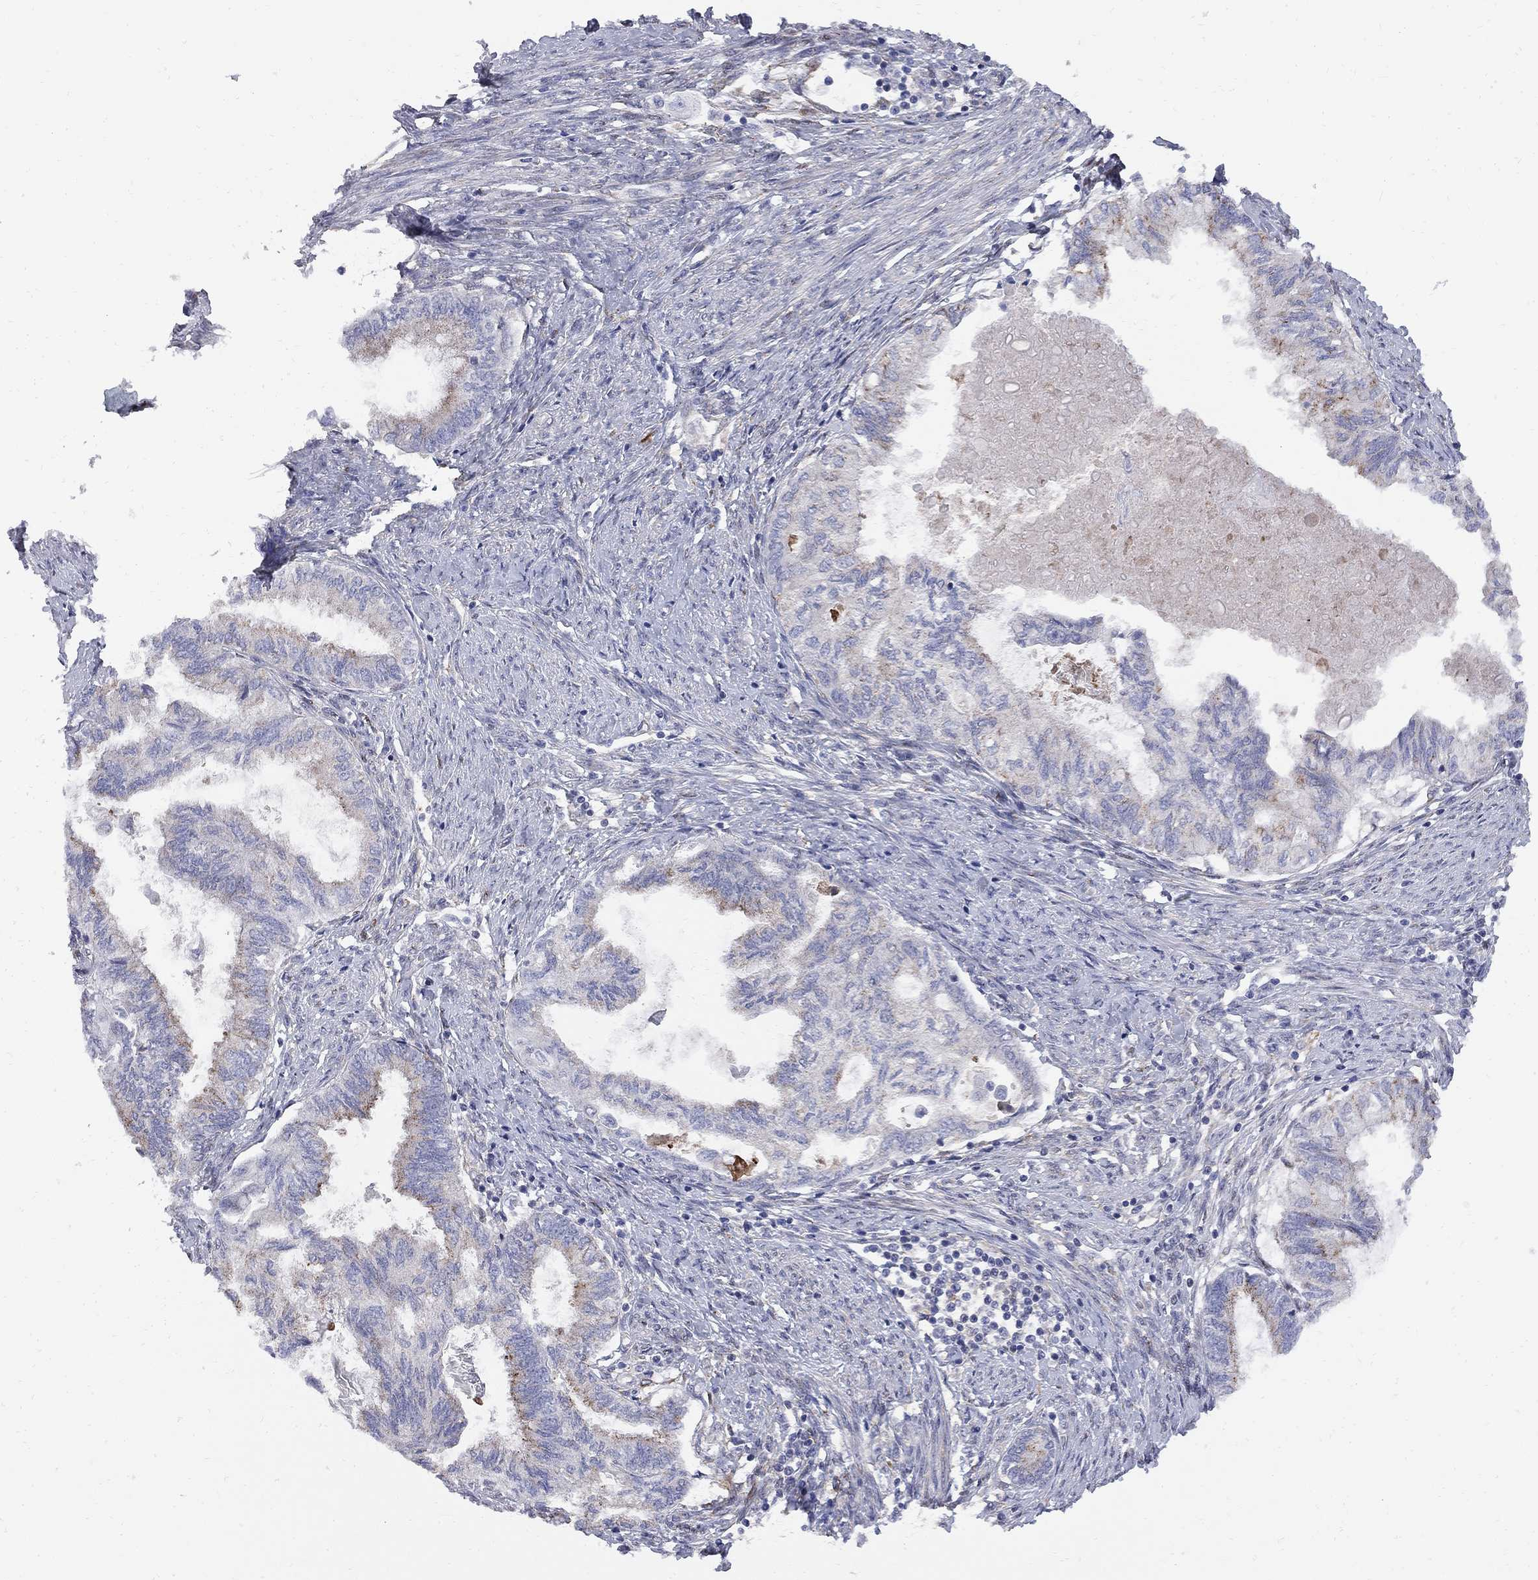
{"staining": {"intensity": "moderate", "quantity": "<25%", "location": "cytoplasmic/membranous"}, "tissue": "endometrial cancer", "cell_type": "Tumor cells", "image_type": "cancer", "snomed": [{"axis": "morphology", "description": "Adenocarcinoma, NOS"}, {"axis": "topography", "description": "Endometrium"}], "caption": "Brown immunohistochemical staining in endometrial adenocarcinoma demonstrates moderate cytoplasmic/membranous staining in about <25% of tumor cells. The protein of interest is shown in brown color, while the nuclei are stained blue.", "gene": "MTHFR", "patient": {"sex": "female", "age": 86}}